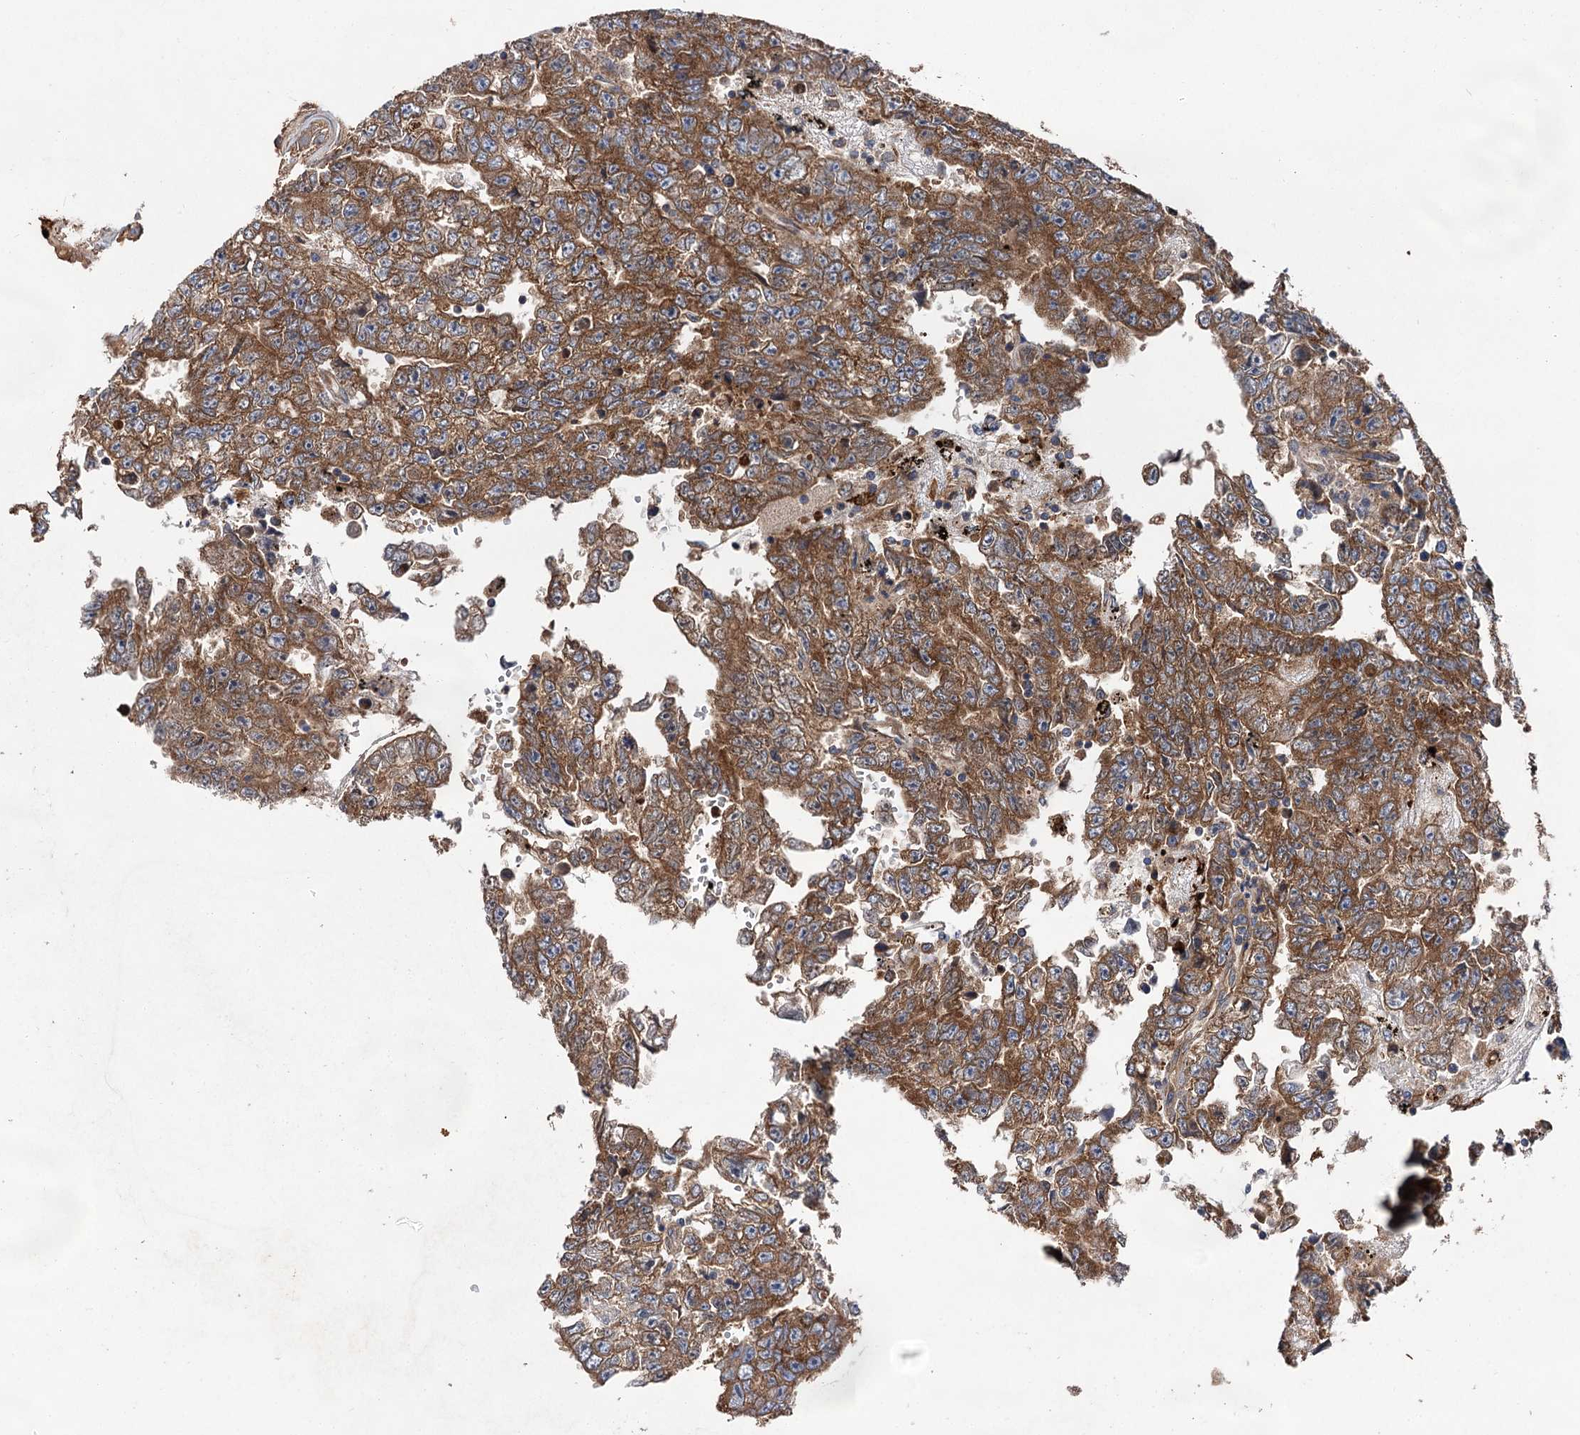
{"staining": {"intensity": "moderate", "quantity": ">75%", "location": "cytoplasmic/membranous"}, "tissue": "testis cancer", "cell_type": "Tumor cells", "image_type": "cancer", "snomed": [{"axis": "morphology", "description": "Carcinoma, Embryonal, NOS"}, {"axis": "topography", "description": "Testis"}], "caption": "This micrograph demonstrates testis cancer (embryonal carcinoma) stained with IHC to label a protein in brown. The cytoplasmic/membranous of tumor cells show moderate positivity for the protein. Nuclei are counter-stained blue.", "gene": "NAA25", "patient": {"sex": "male", "age": 25}}